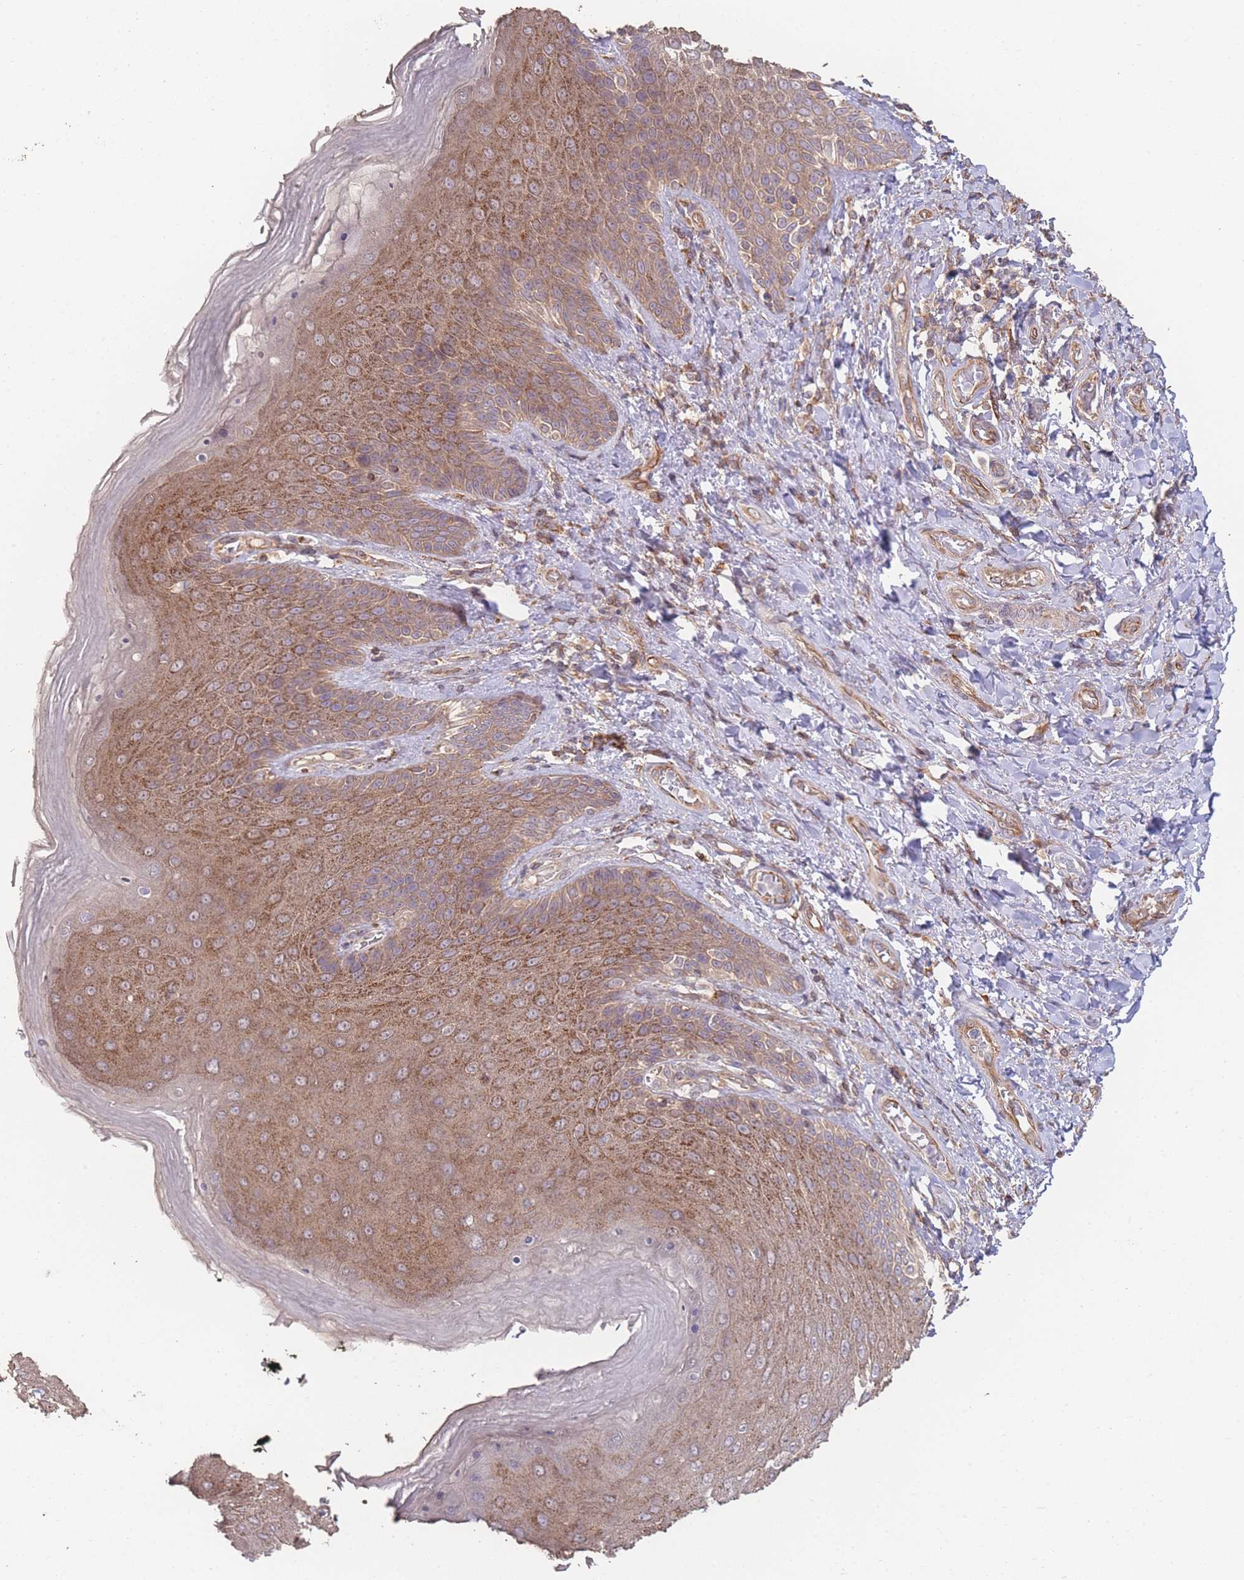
{"staining": {"intensity": "moderate", "quantity": "25%-75%", "location": "cytoplasmic/membranous"}, "tissue": "skin", "cell_type": "Epidermal cells", "image_type": "normal", "snomed": [{"axis": "morphology", "description": "Normal tissue, NOS"}, {"axis": "topography", "description": "Anal"}], "caption": "Brown immunohistochemical staining in benign human skin shows moderate cytoplasmic/membranous expression in about 25%-75% of epidermal cells. The staining is performed using DAB brown chromogen to label protein expression. The nuclei are counter-stained blue using hematoxylin.", "gene": "PXMP4", "patient": {"sex": "female", "age": 89}}